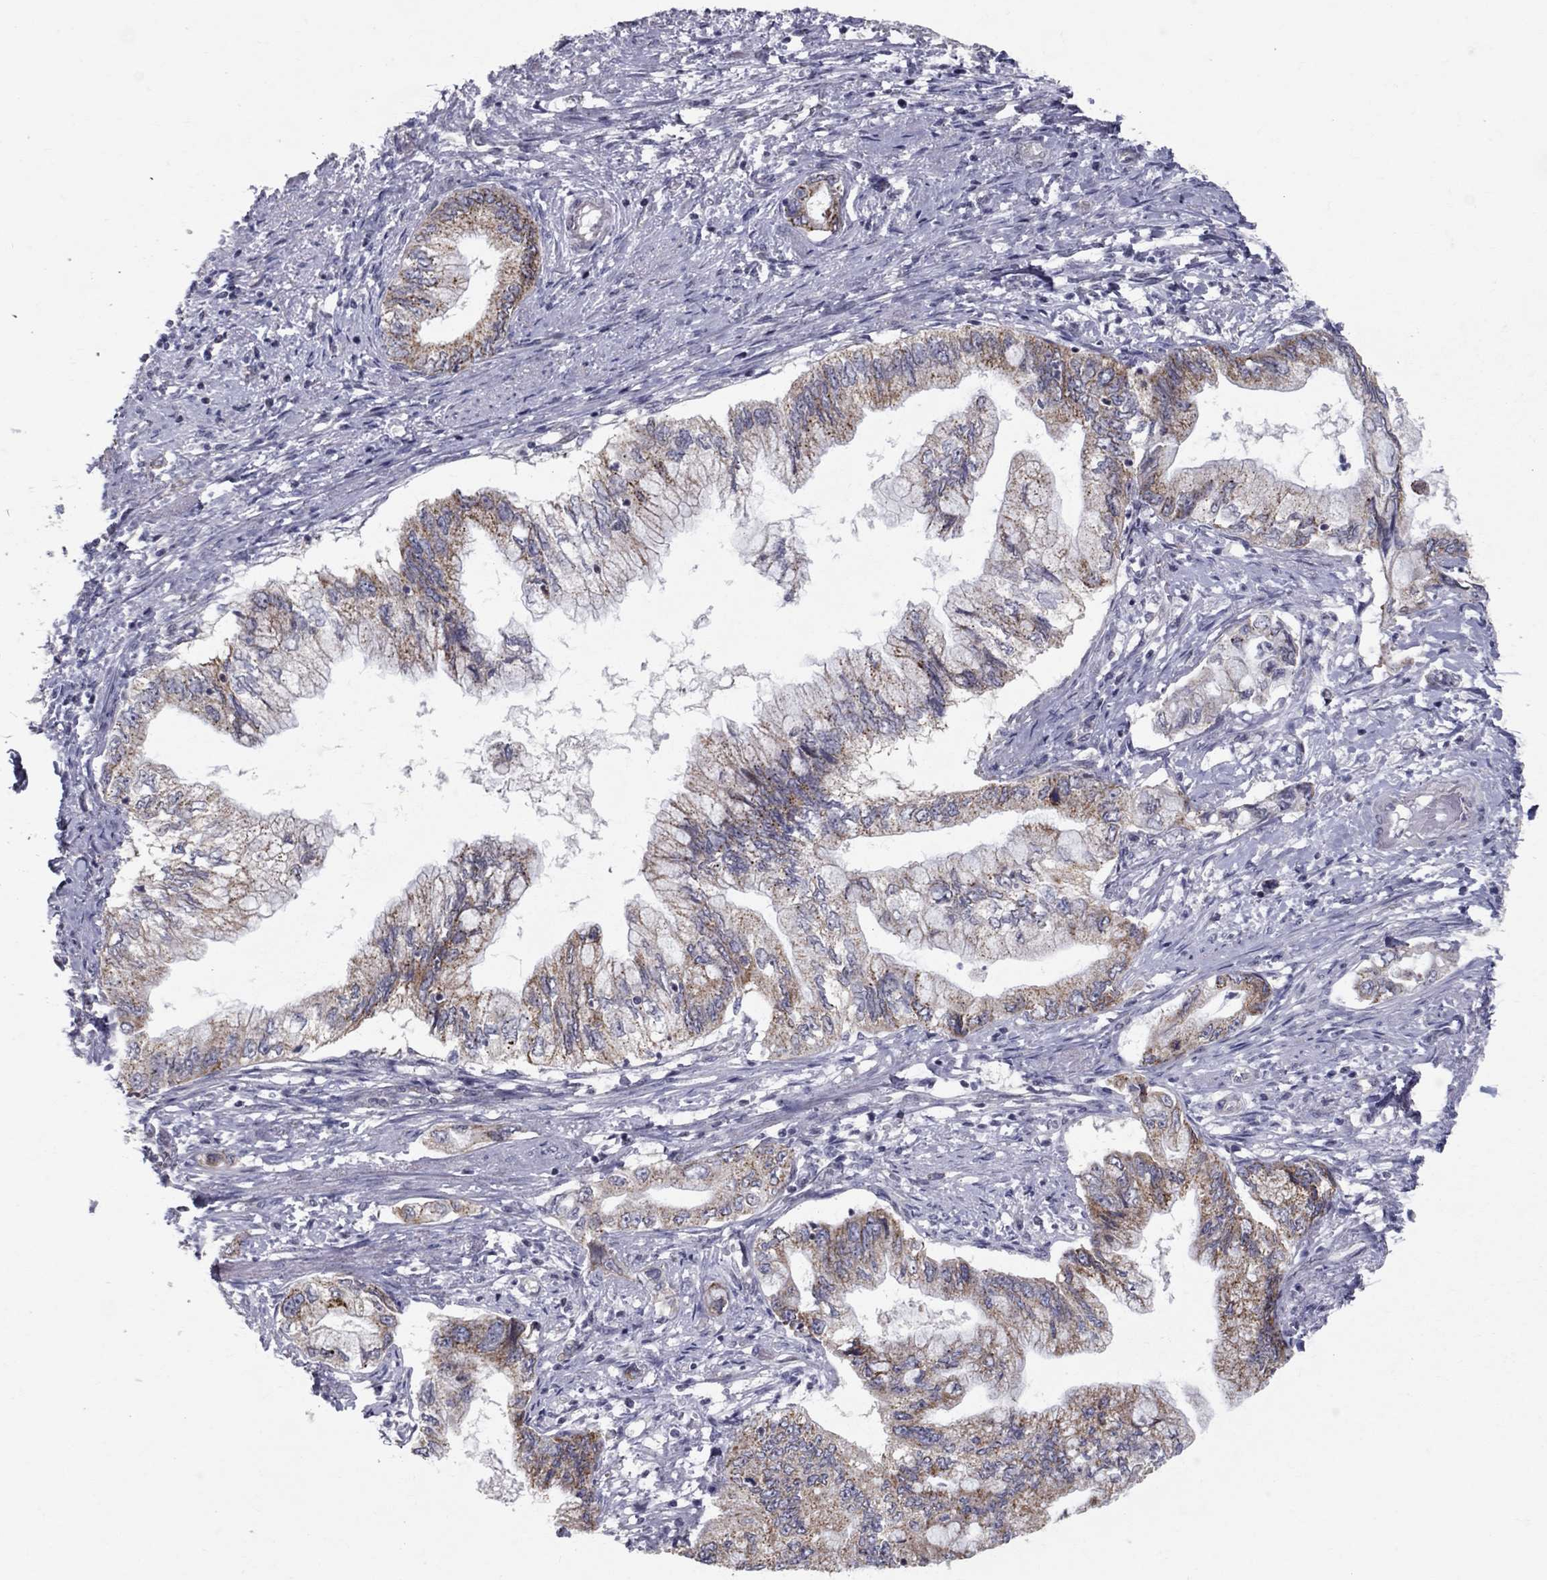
{"staining": {"intensity": "moderate", "quantity": "25%-75%", "location": "cytoplasmic/membranous"}, "tissue": "pancreatic cancer", "cell_type": "Tumor cells", "image_type": "cancer", "snomed": [{"axis": "morphology", "description": "Adenocarcinoma, NOS"}, {"axis": "topography", "description": "Pancreas"}], "caption": "The image reveals a brown stain indicating the presence of a protein in the cytoplasmic/membranous of tumor cells in pancreatic cancer. Nuclei are stained in blue.", "gene": "CLIC6", "patient": {"sex": "female", "age": 73}}